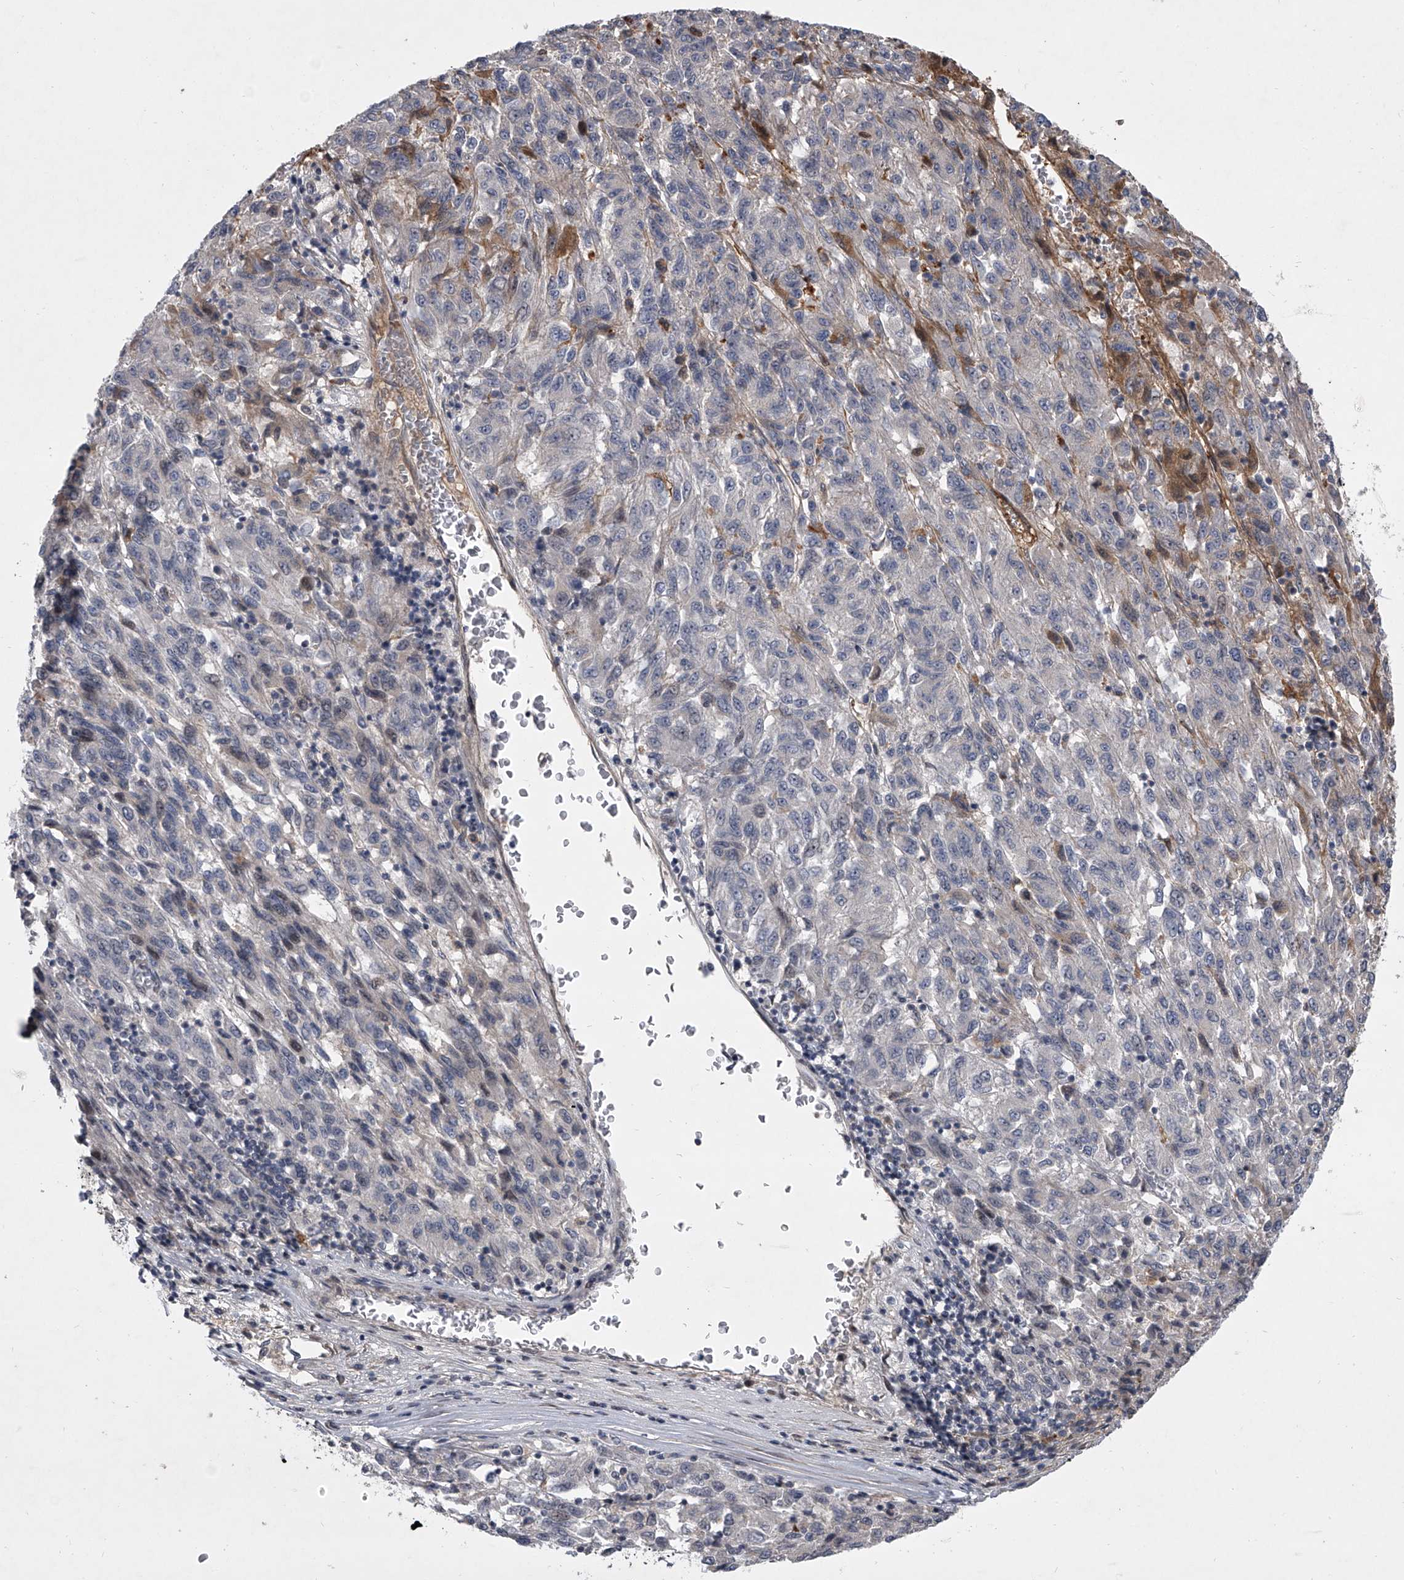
{"staining": {"intensity": "negative", "quantity": "none", "location": "none"}, "tissue": "melanoma", "cell_type": "Tumor cells", "image_type": "cancer", "snomed": [{"axis": "morphology", "description": "Malignant melanoma, Metastatic site"}, {"axis": "topography", "description": "Lung"}], "caption": "DAB immunohistochemical staining of human malignant melanoma (metastatic site) shows no significant positivity in tumor cells. (Stains: DAB immunohistochemistry with hematoxylin counter stain, Microscopy: brightfield microscopy at high magnification).", "gene": "HEATR6", "patient": {"sex": "male", "age": 64}}